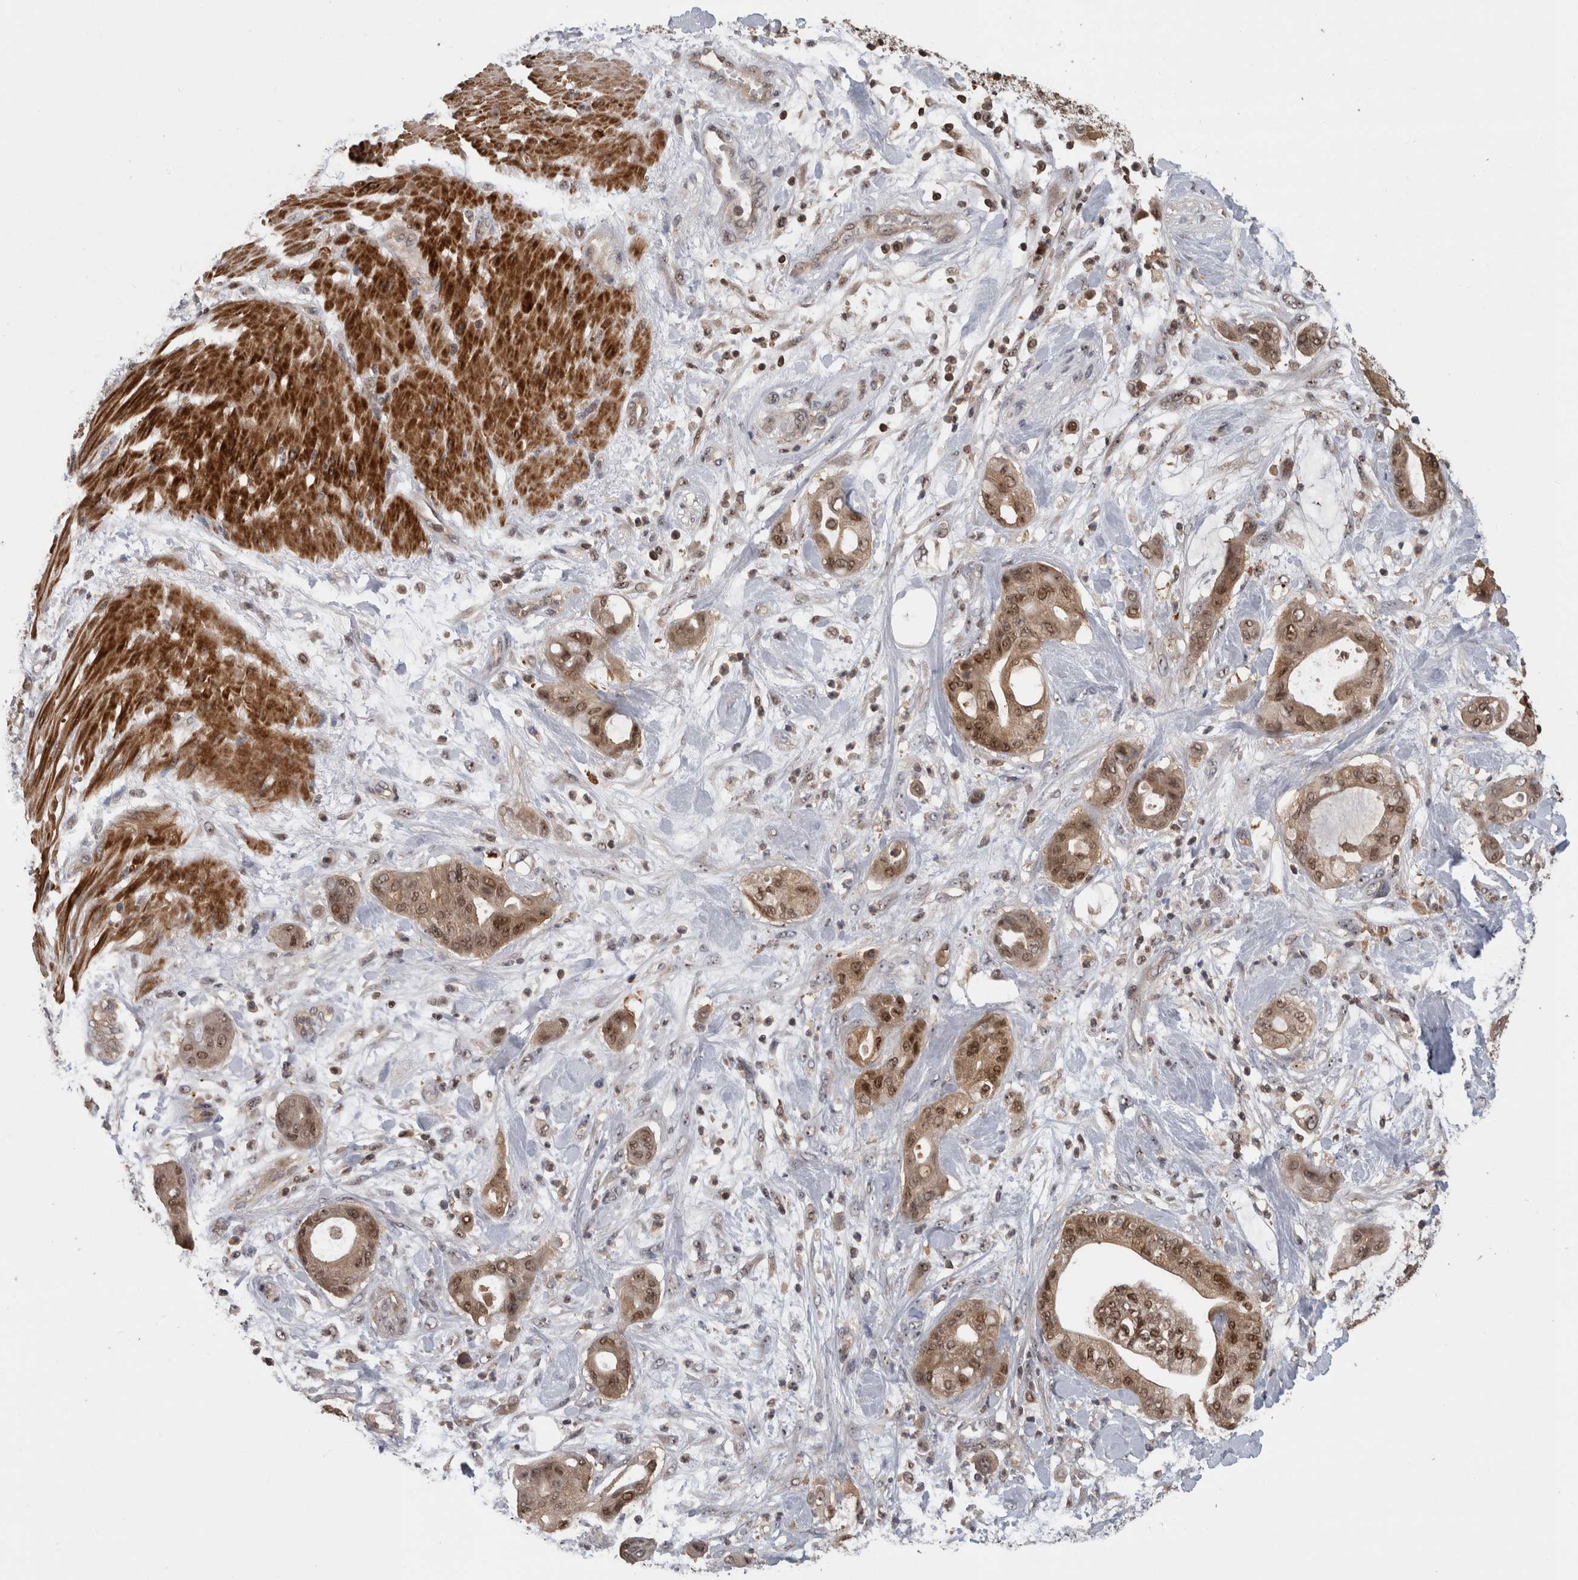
{"staining": {"intensity": "moderate", "quantity": ">75%", "location": "cytoplasmic/membranous,nuclear"}, "tissue": "pancreatic cancer", "cell_type": "Tumor cells", "image_type": "cancer", "snomed": [{"axis": "morphology", "description": "Adenocarcinoma, NOS"}, {"axis": "morphology", "description": "Adenocarcinoma, metastatic, NOS"}, {"axis": "topography", "description": "Lymph node"}, {"axis": "topography", "description": "Pancreas"}, {"axis": "topography", "description": "Duodenum"}], "caption": "This photomicrograph displays IHC staining of pancreatic adenocarcinoma, with medium moderate cytoplasmic/membranous and nuclear staining in approximately >75% of tumor cells.", "gene": "TDRD7", "patient": {"sex": "female", "age": 64}}